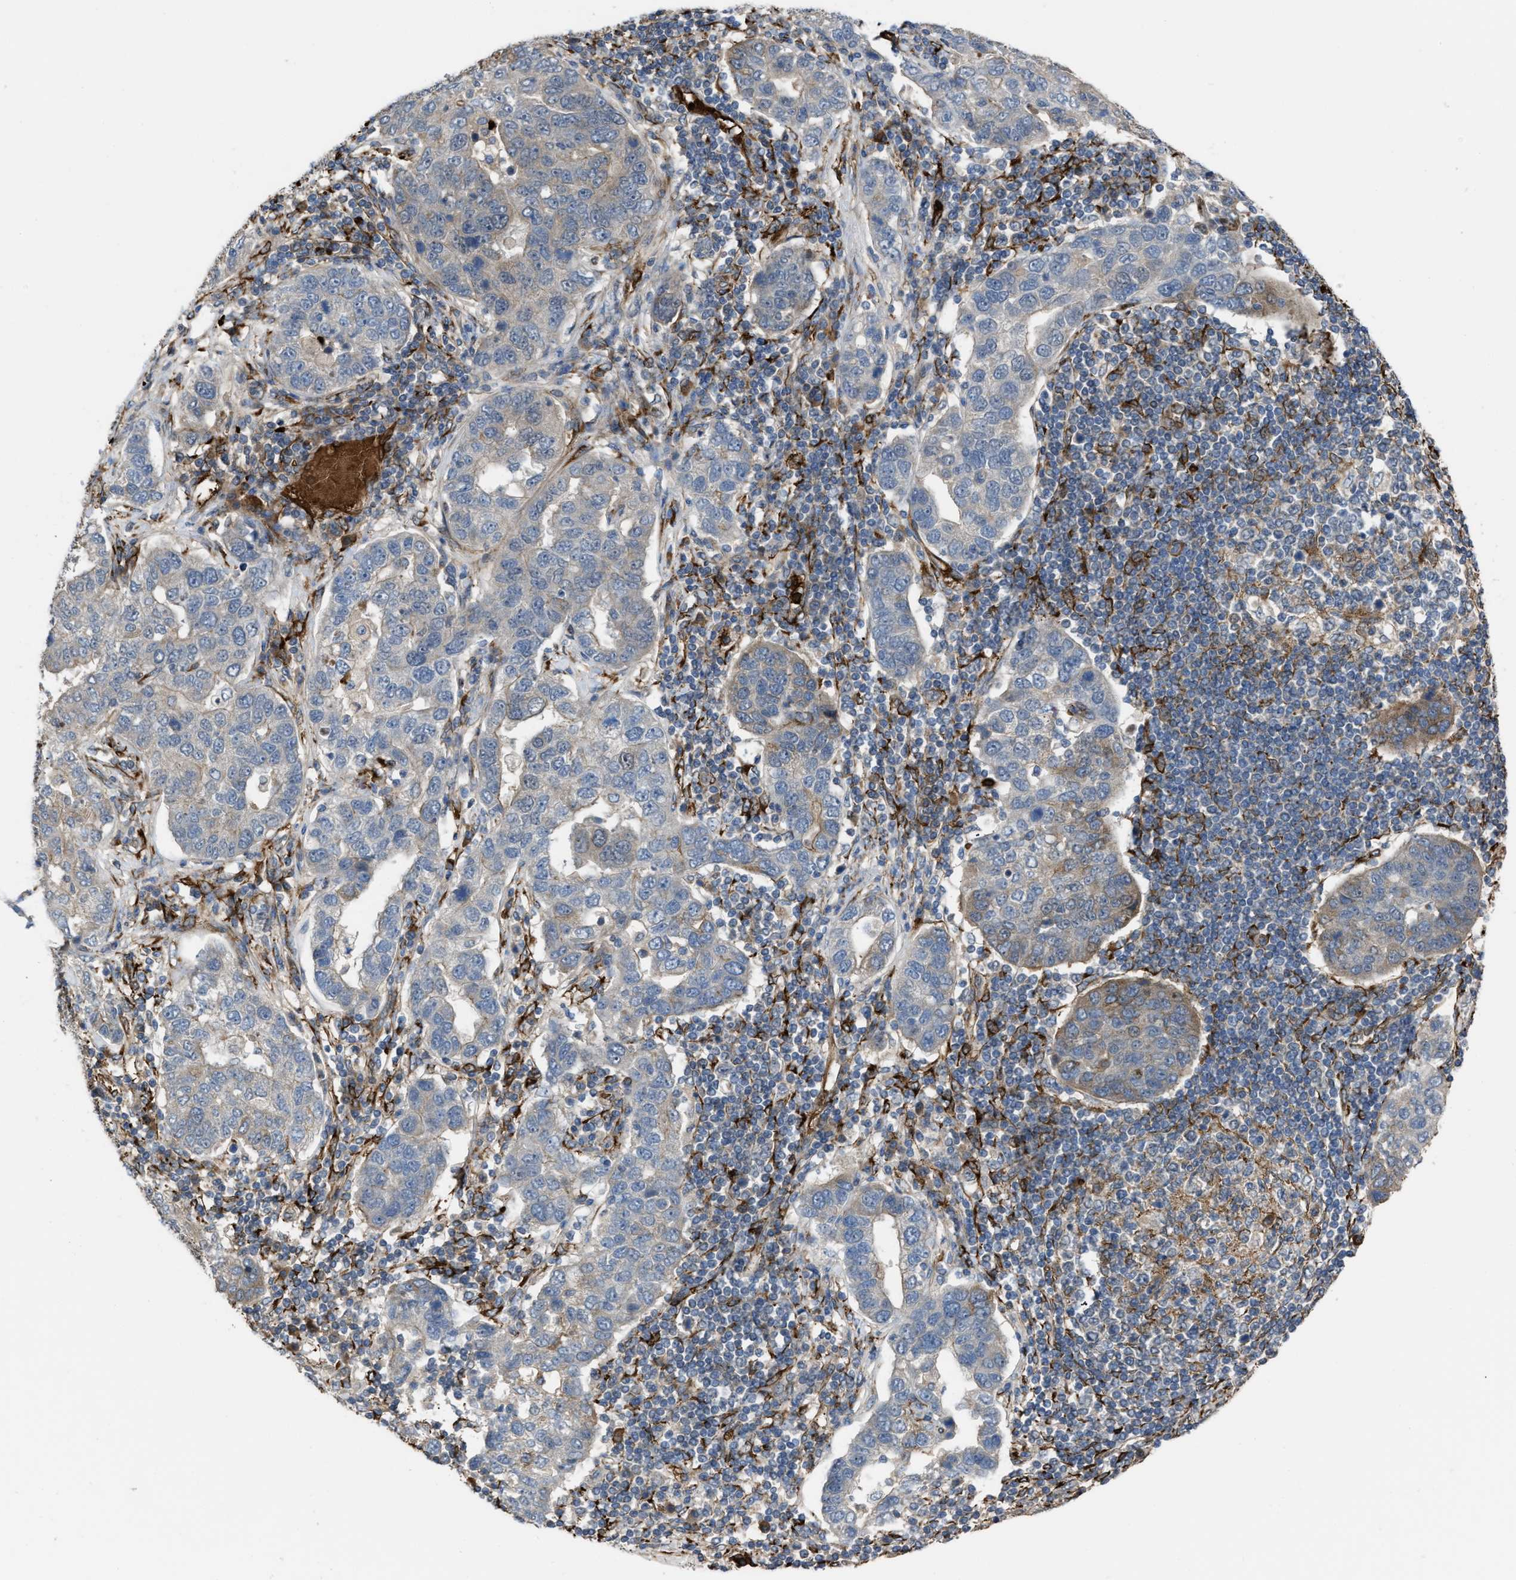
{"staining": {"intensity": "moderate", "quantity": "25%-75%", "location": "cytoplasmic/membranous"}, "tissue": "pancreatic cancer", "cell_type": "Tumor cells", "image_type": "cancer", "snomed": [{"axis": "morphology", "description": "Adenocarcinoma, NOS"}, {"axis": "topography", "description": "Pancreas"}], "caption": "Brown immunohistochemical staining in adenocarcinoma (pancreatic) exhibits moderate cytoplasmic/membranous expression in about 25%-75% of tumor cells.", "gene": "SELENOM", "patient": {"sex": "female", "age": 61}}